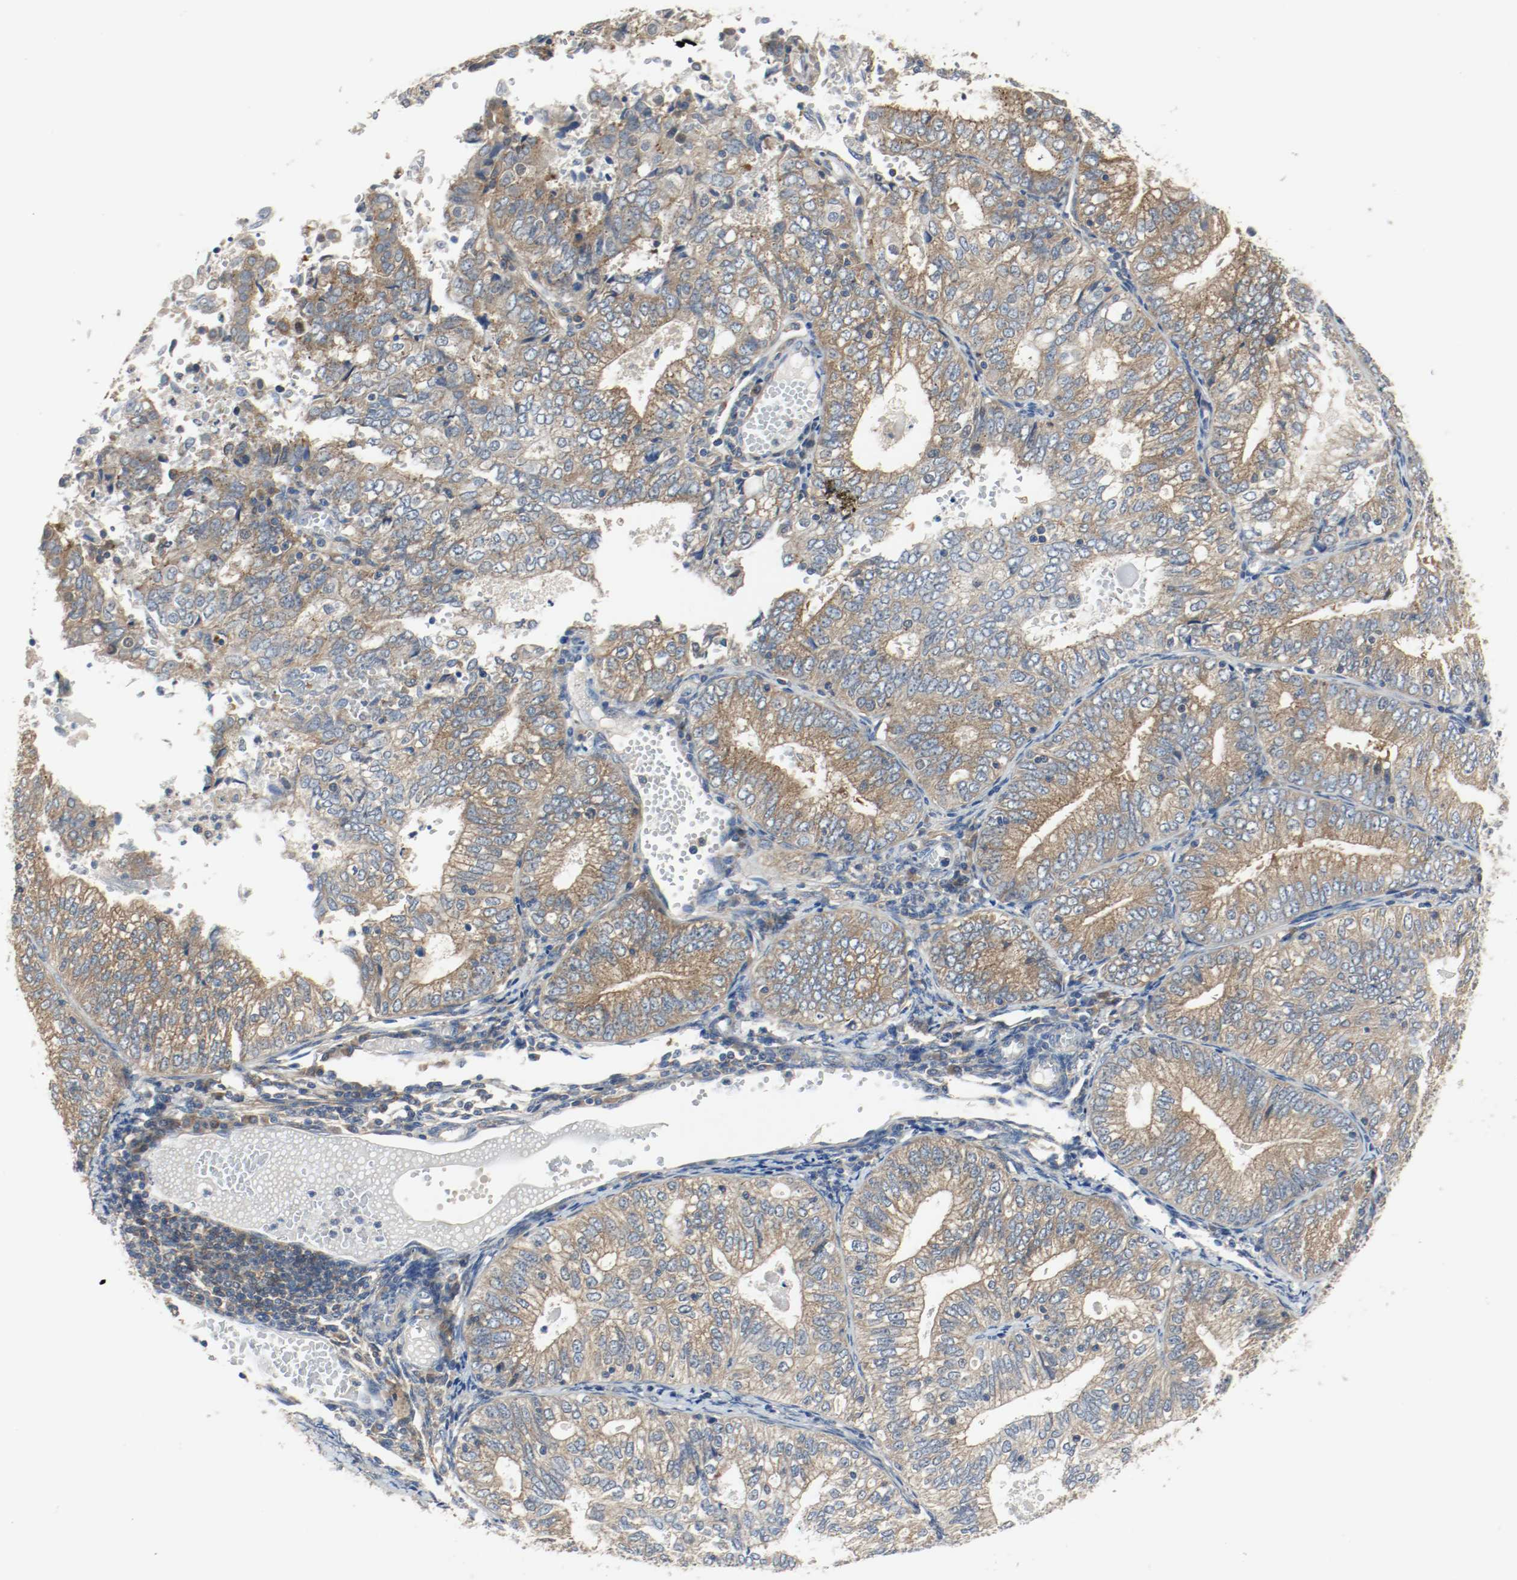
{"staining": {"intensity": "strong", "quantity": ">75%", "location": "cytoplasmic/membranous"}, "tissue": "endometrial cancer", "cell_type": "Tumor cells", "image_type": "cancer", "snomed": [{"axis": "morphology", "description": "Adenocarcinoma, NOS"}, {"axis": "topography", "description": "Endometrium"}], "caption": "A brown stain shows strong cytoplasmic/membranous staining of a protein in endometrial cancer tumor cells.", "gene": "HGS", "patient": {"sex": "female", "age": 69}}